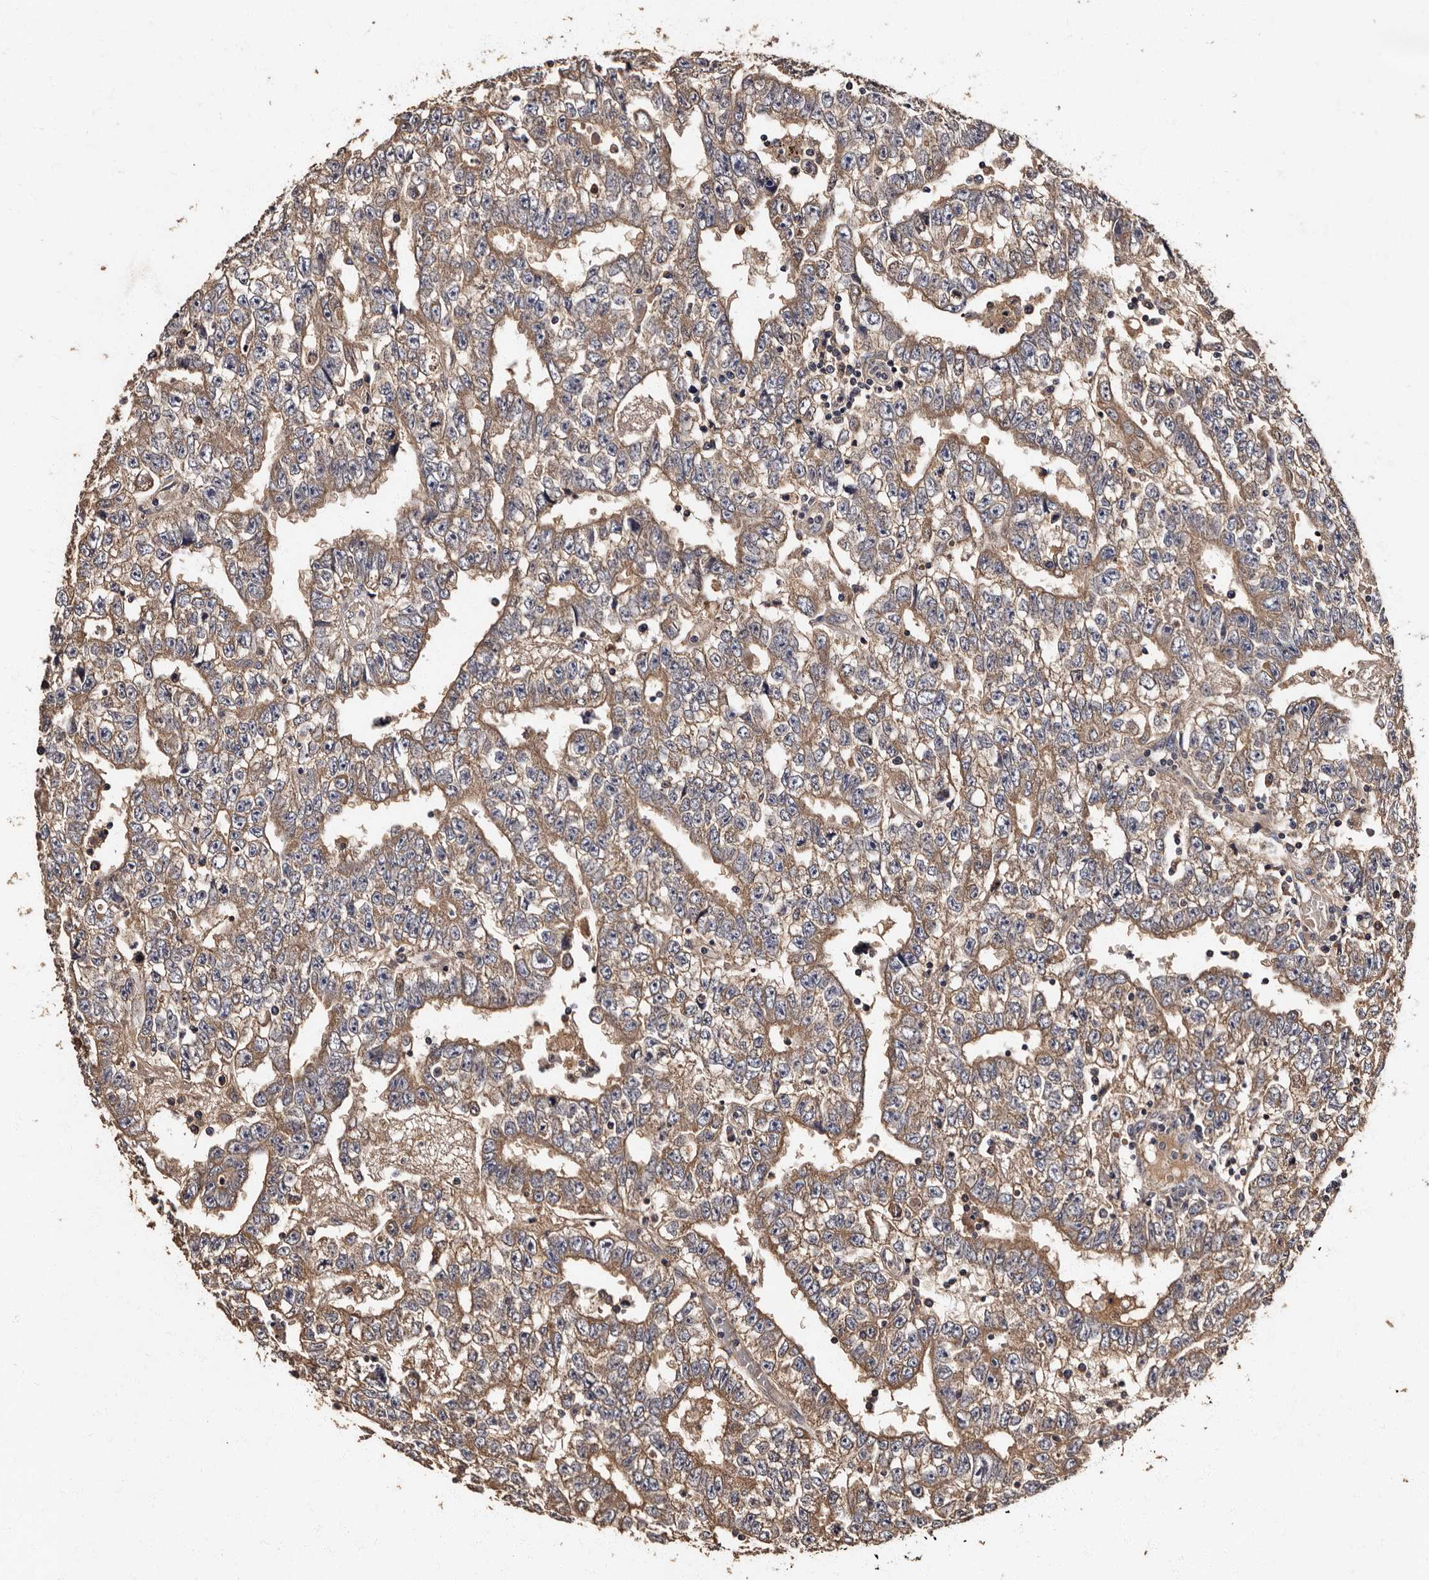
{"staining": {"intensity": "weak", "quantity": ">75%", "location": "cytoplasmic/membranous"}, "tissue": "testis cancer", "cell_type": "Tumor cells", "image_type": "cancer", "snomed": [{"axis": "morphology", "description": "Carcinoma, Embryonal, NOS"}, {"axis": "topography", "description": "Testis"}], "caption": "This is an image of immunohistochemistry staining of testis cancer (embryonal carcinoma), which shows weak positivity in the cytoplasmic/membranous of tumor cells.", "gene": "ADCK5", "patient": {"sex": "male", "age": 25}}